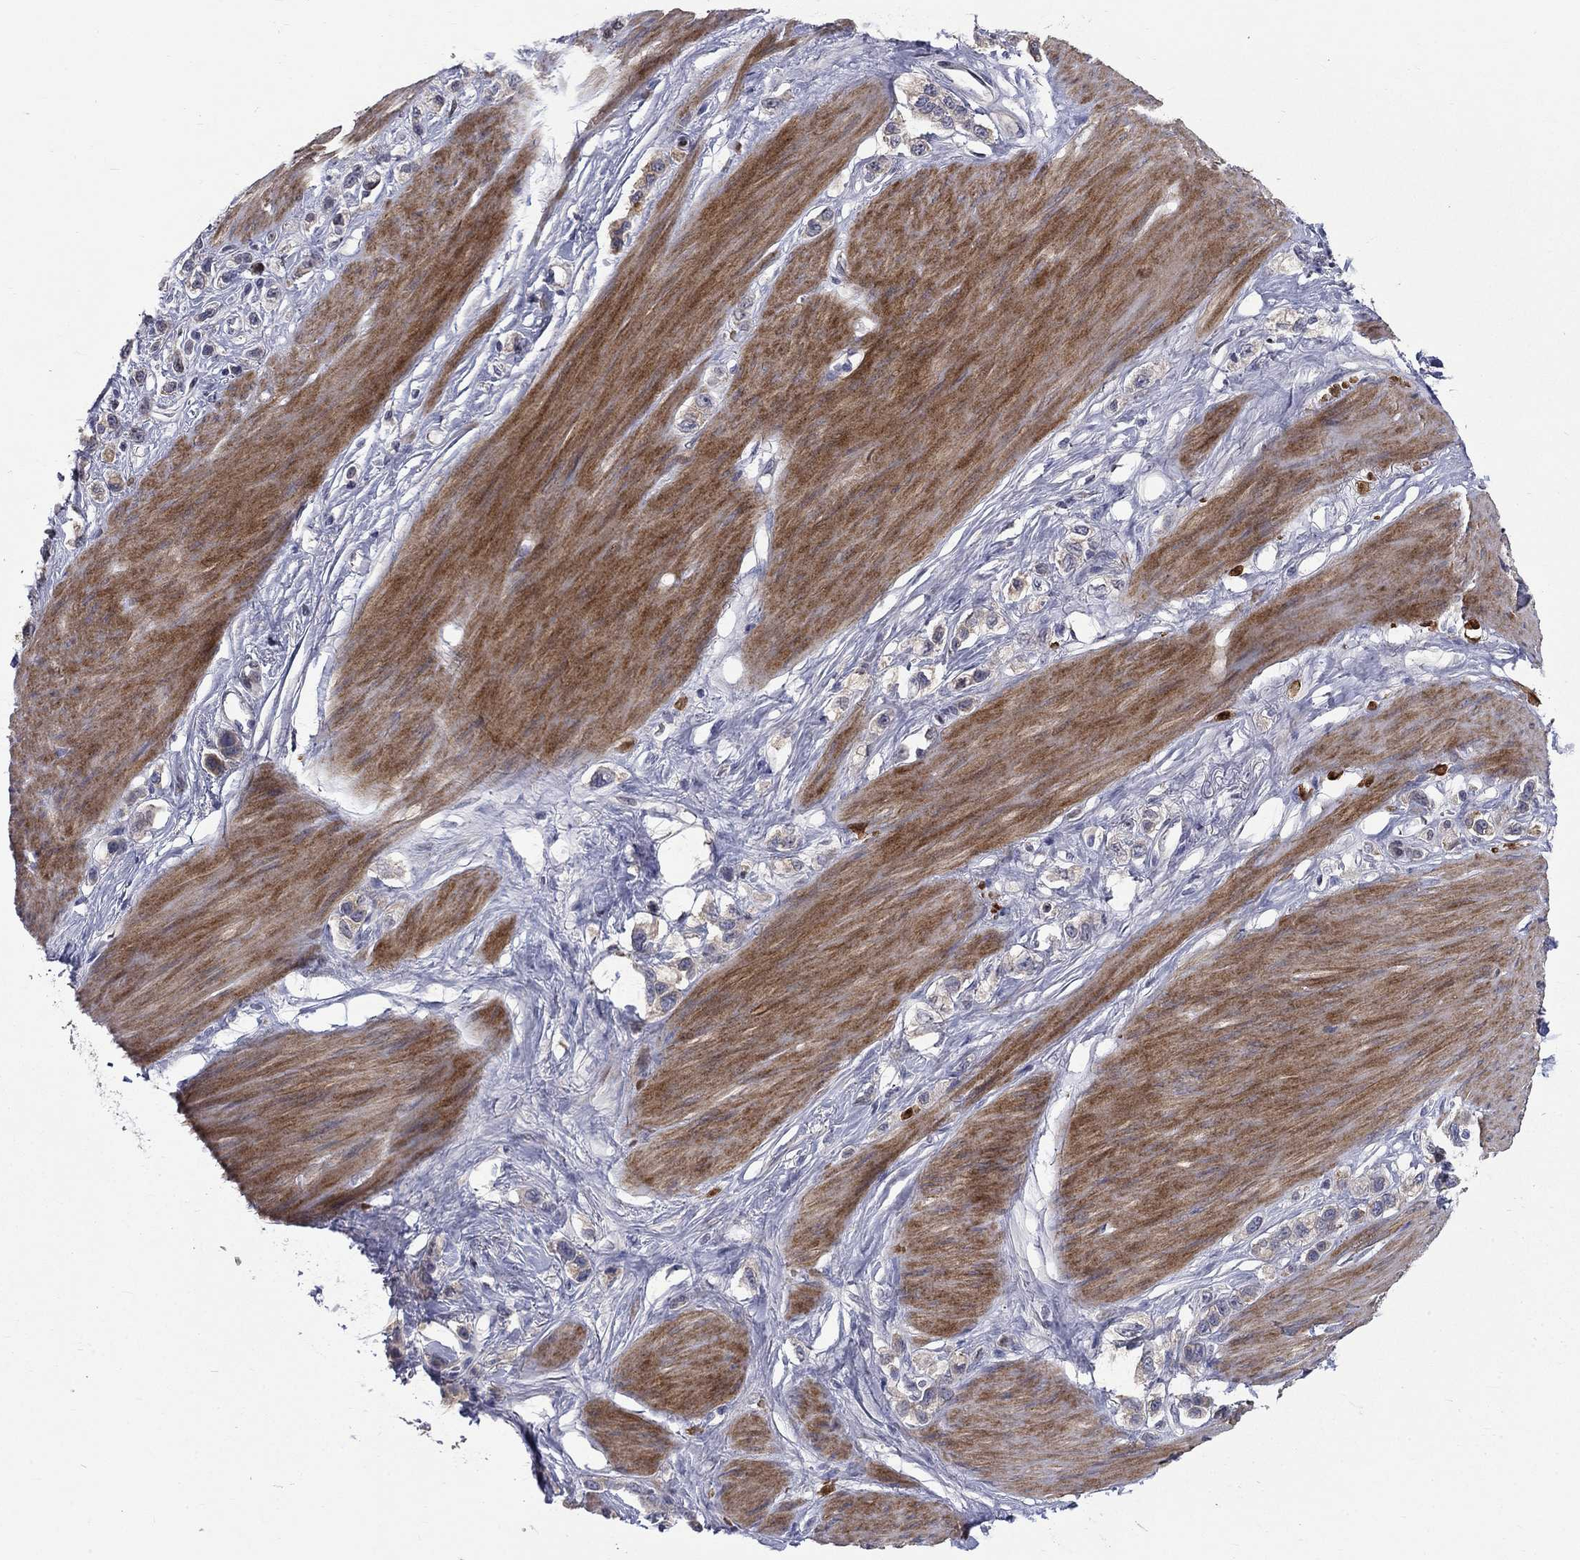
{"staining": {"intensity": "weak", "quantity": "25%-75%", "location": "cytoplasmic/membranous"}, "tissue": "stomach cancer", "cell_type": "Tumor cells", "image_type": "cancer", "snomed": [{"axis": "morphology", "description": "Normal tissue, NOS"}, {"axis": "morphology", "description": "Adenocarcinoma, NOS"}, {"axis": "morphology", "description": "Adenocarcinoma, High grade"}, {"axis": "topography", "description": "Stomach, upper"}, {"axis": "topography", "description": "Stomach"}], "caption": "Stomach cancer stained for a protein (brown) exhibits weak cytoplasmic/membranous positive expression in approximately 25%-75% of tumor cells.", "gene": "SLC1A1", "patient": {"sex": "female", "age": 65}}